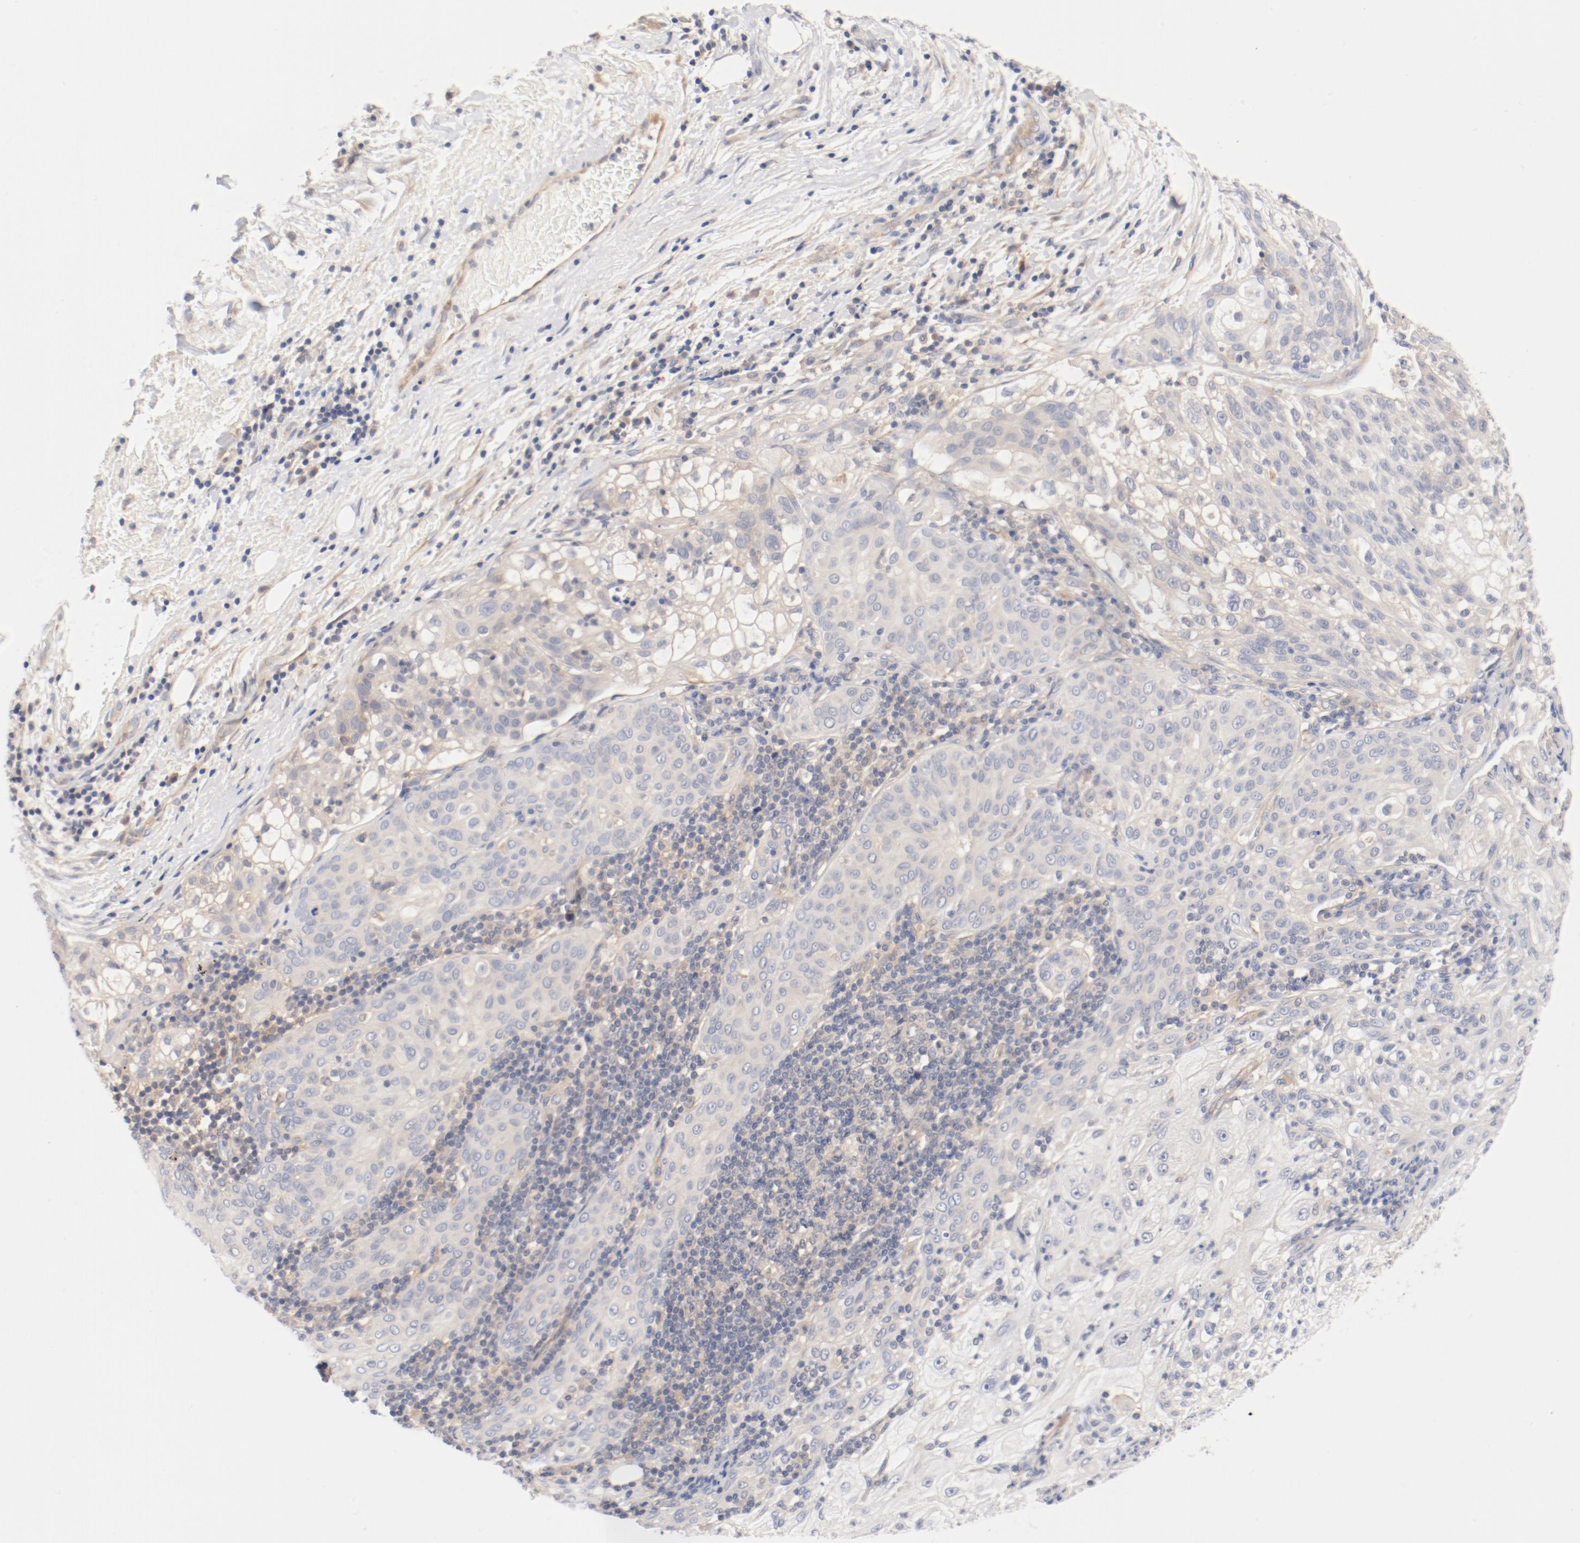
{"staining": {"intensity": "weak", "quantity": ">75%", "location": "cytoplasmic/membranous"}, "tissue": "lung cancer", "cell_type": "Tumor cells", "image_type": "cancer", "snomed": [{"axis": "morphology", "description": "Inflammation, NOS"}, {"axis": "morphology", "description": "Squamous cell carcinoma, NOS"}, {"axis": "topography", "description": "Lymph node"}, {"axis": "topography", "description": "Soft tissue"}, {"axis": "topography", "description": "Lung"}], "caption": "Approximately >75% of tumor cells in human squamous cell carcinoma (lung) exhibit weak cytoplasmic/membranous protein staining as visualized by brown immunohistochemical staining.", "gene": "DYNC1H1", "patient": {"sex": "male", "age": 66}}